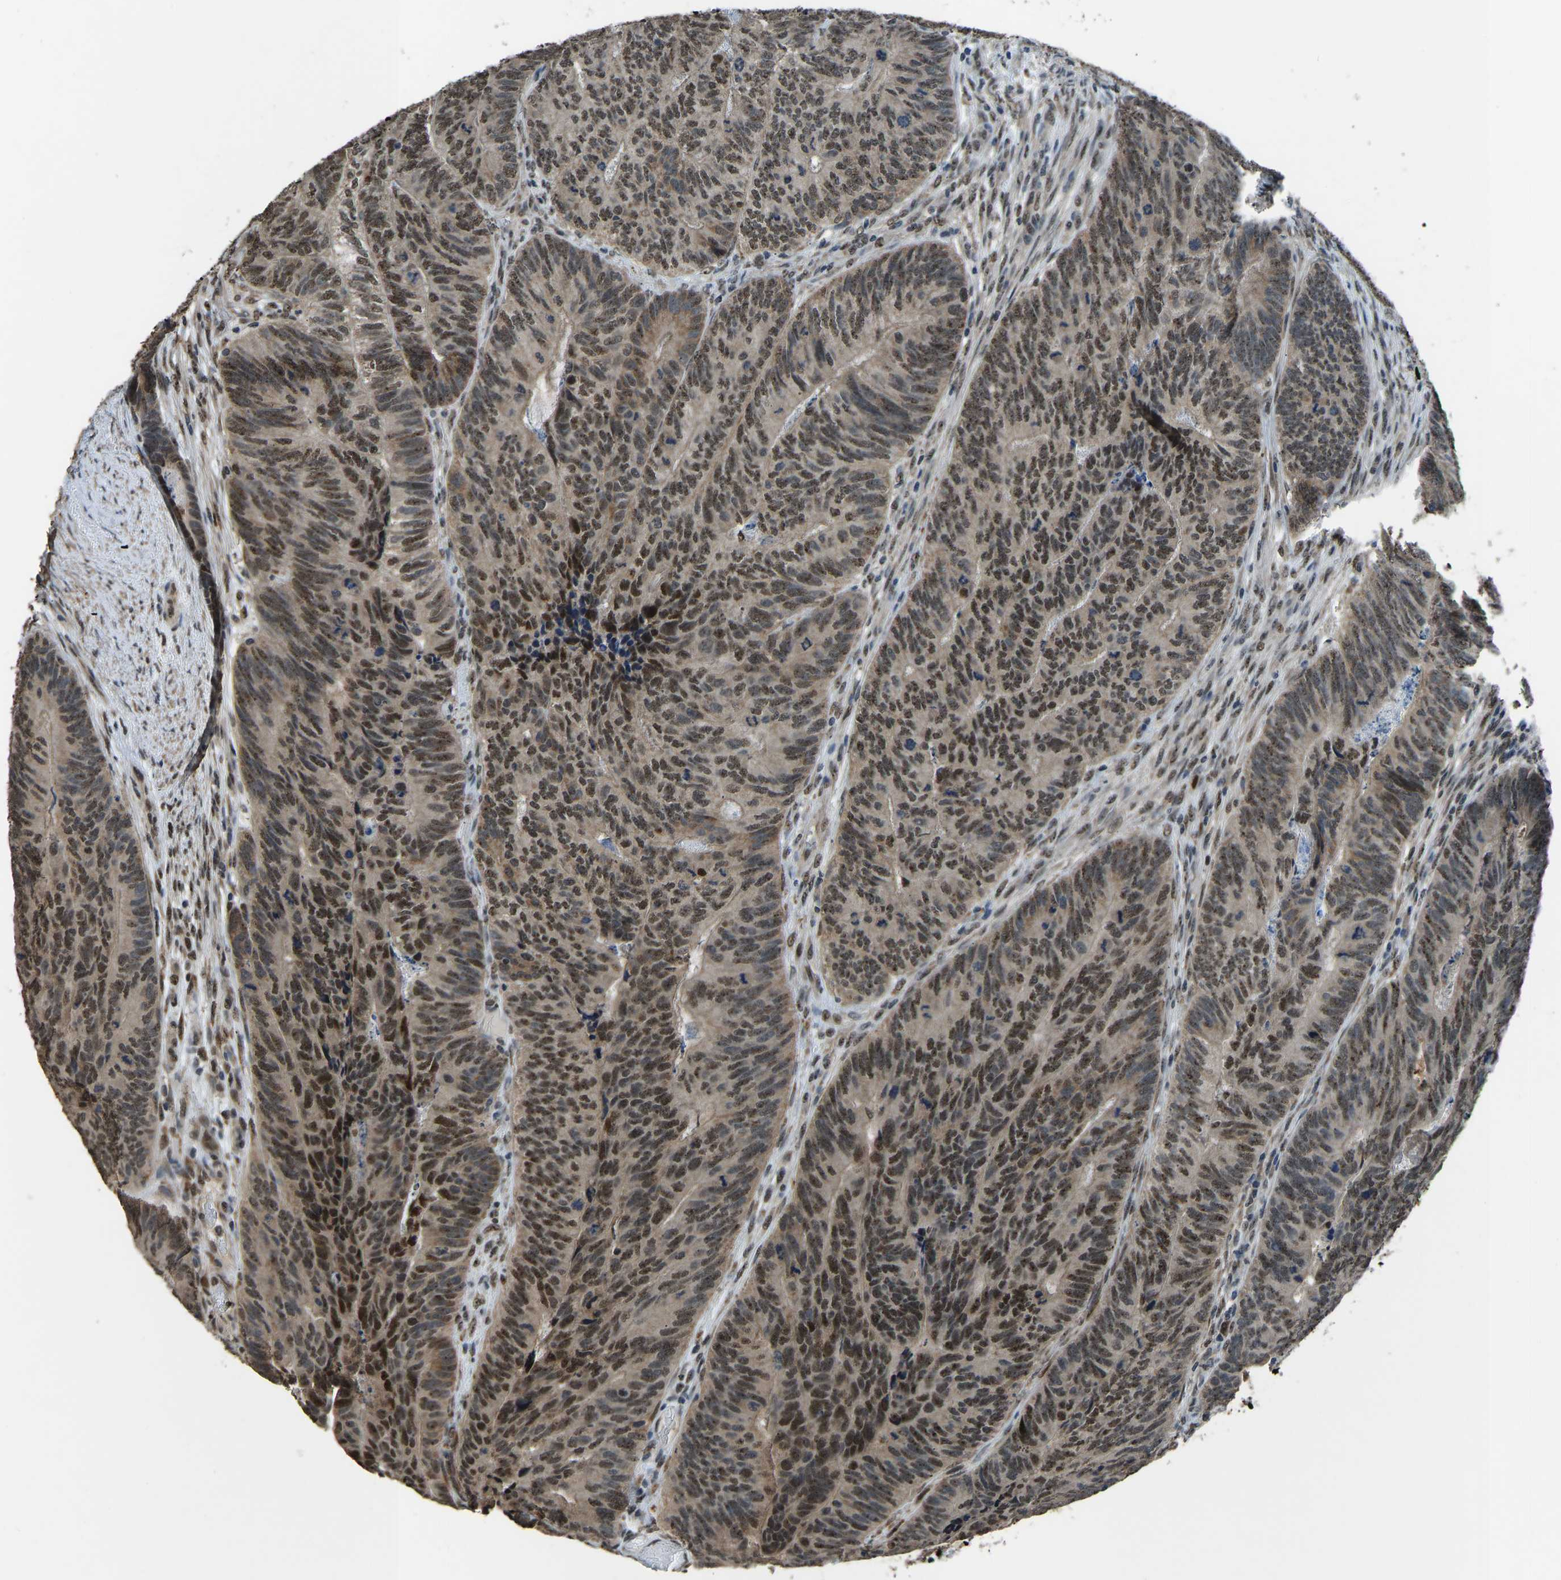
{"staining": {"intensity": "moderate", "quantity": "25%-75%", "location": "nuclear"}, "tissue": "colorectal cancer", "cell_type": "Tumor cells", "image_type": "cancer", "snomed": [{"axis": "morphology", "description": "Normal tissue, NOS"}, {"axis": "morphology", "description": "Adenocarcinoma, NOS"}, {"axis": "topography", "description": "Rectum"}], "caption": "High-magnification brightfield microscopy of colorectal adenocarcinoma stained with DAB (3,3'-diaminobenzidine) (brown) and counterstained with hematoxylin (blue). tumor cells exhibit moderate nuclear expression is appreciated in approximately25%-75% of cells.", "gene": "FOS", "patient": {"sex": "female", "age": 66}}